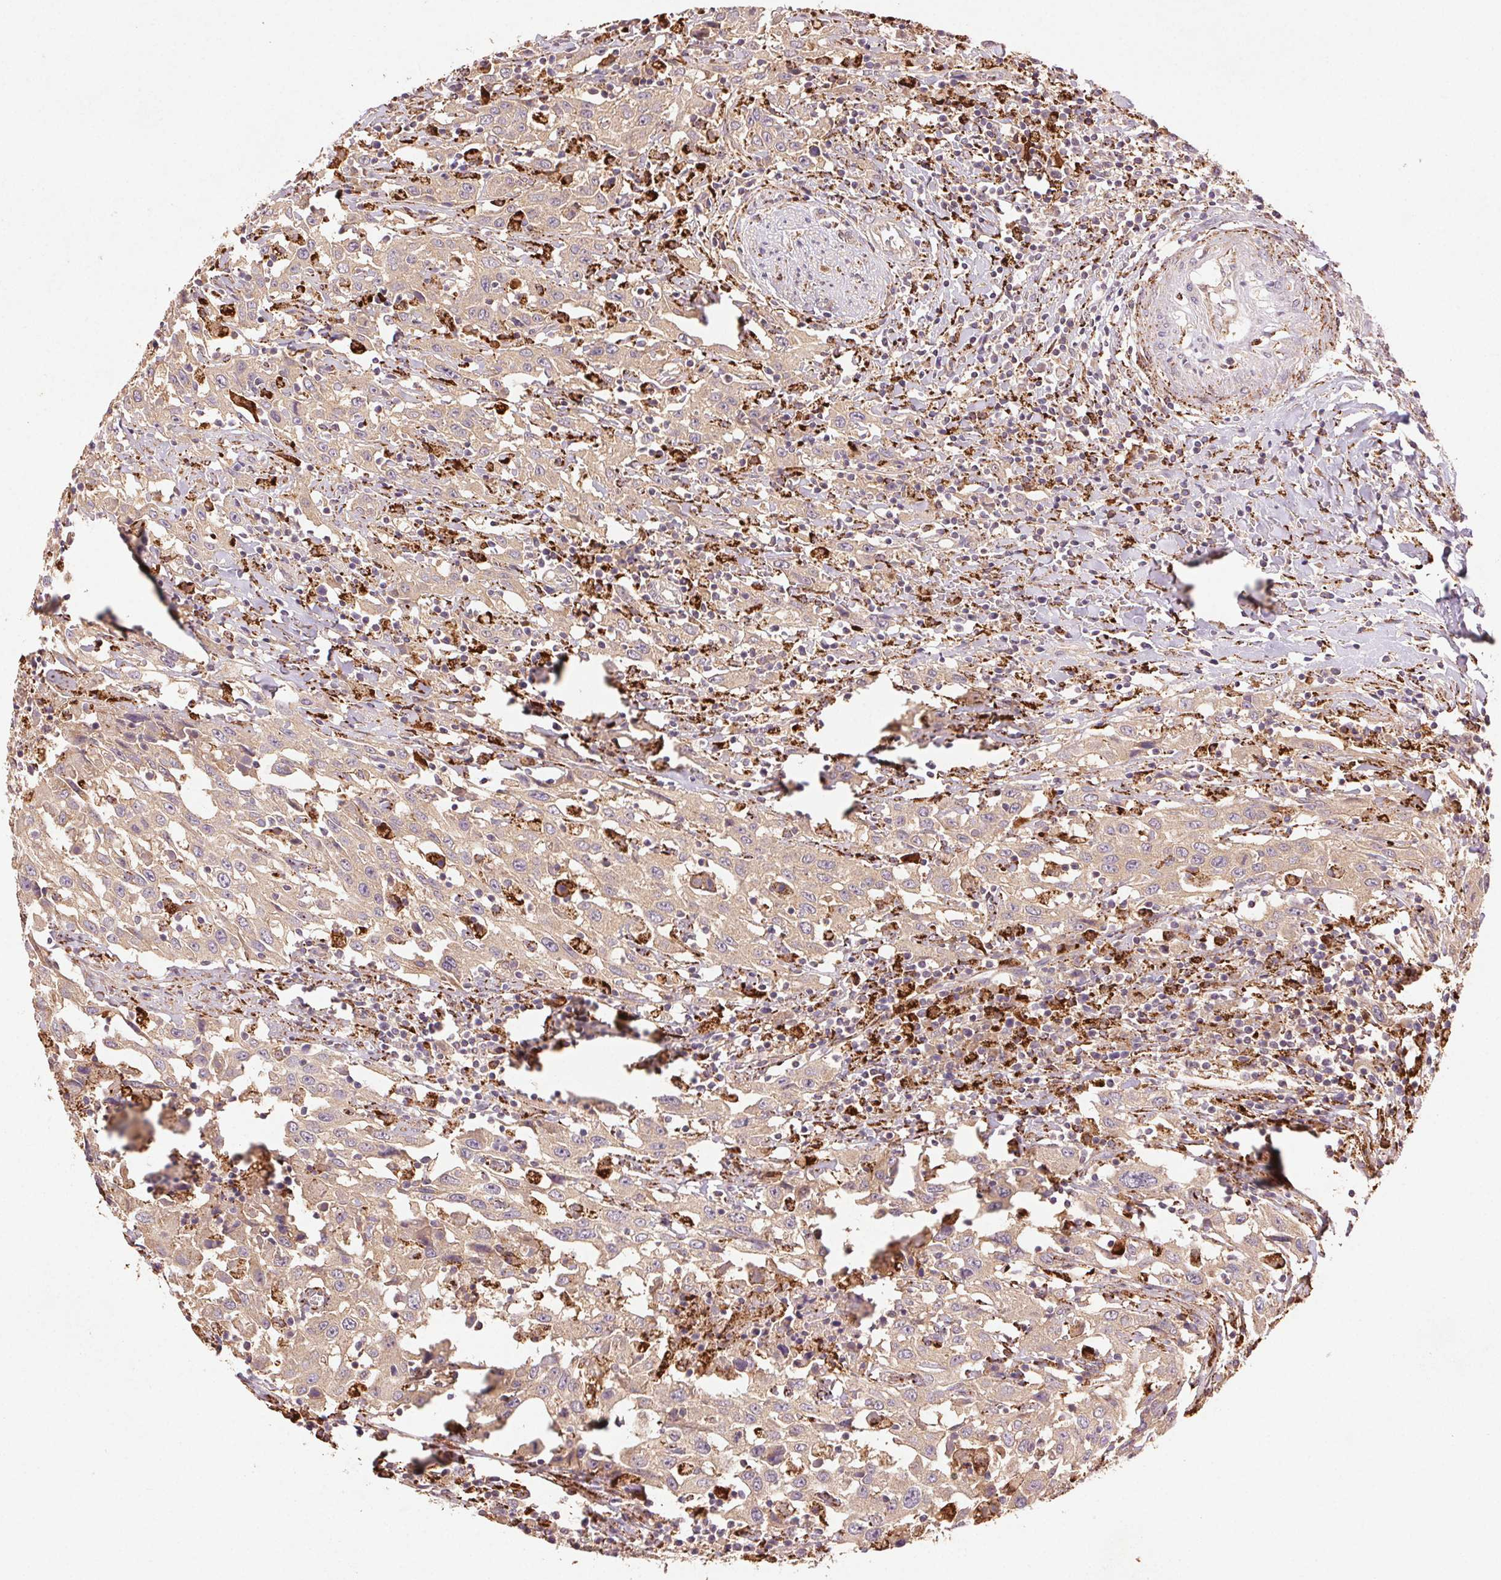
{"staining": {"intensity": "weak", "quantity": ">75%", "location": "cytoplasmic/membranous"}, "tissue": "urothelial cancer", "cell_type": "Tumor cells", "image_type": "cancer", "snomed": [{"axis": "morphology", "description": "Urothelial carcinoma, High grade"}, {"axis": "topography", "description": "Urinary bladder"}], "caption": "There is low levels of weak cytoplasmic/membranous expression in tumor cells of high-grade urothelial carcinoma, as demonstrated by immunohistochemical staining (brown color).", "gene": "FNBP1L", "patient": {"sex": "male", "age": 61}}